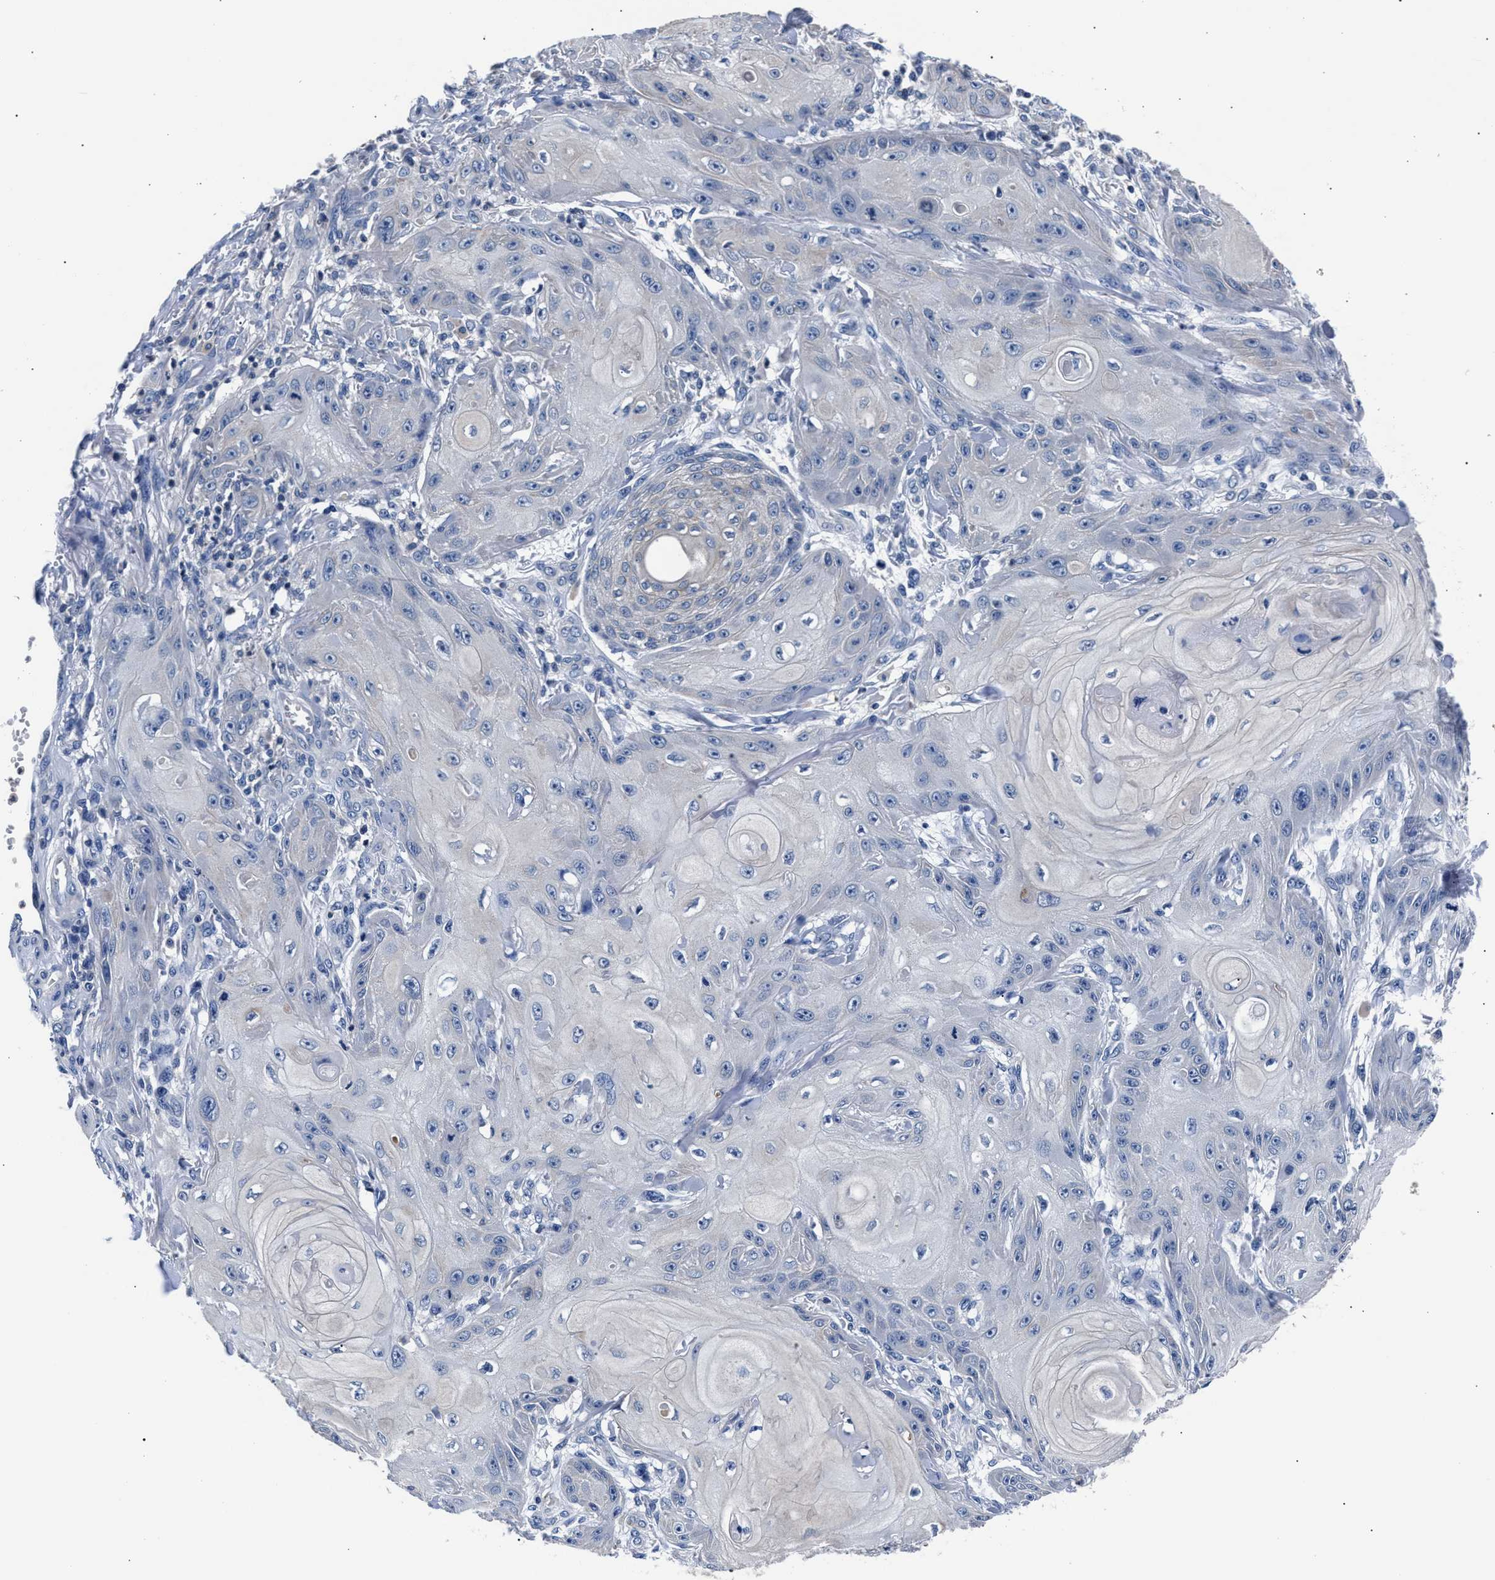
{"staining": {"intensity": "negative", "quantity": "none", "location": "none"}, "tissue": "skin cancer", "cell_type": "Tumor cells", "image_type": "cancer", "snomed": [{"axis": "morphology", "description": "Squamous cell carcinoma, NOS"}, {"axis": "topography", "description": "Skin"}], "caption": "This is an immunohistochemistry micrograph of skin cancer. There is no expression in tumor cells.", "gene": "PHF24", "patient": {"sex": "male", "age": 74}}